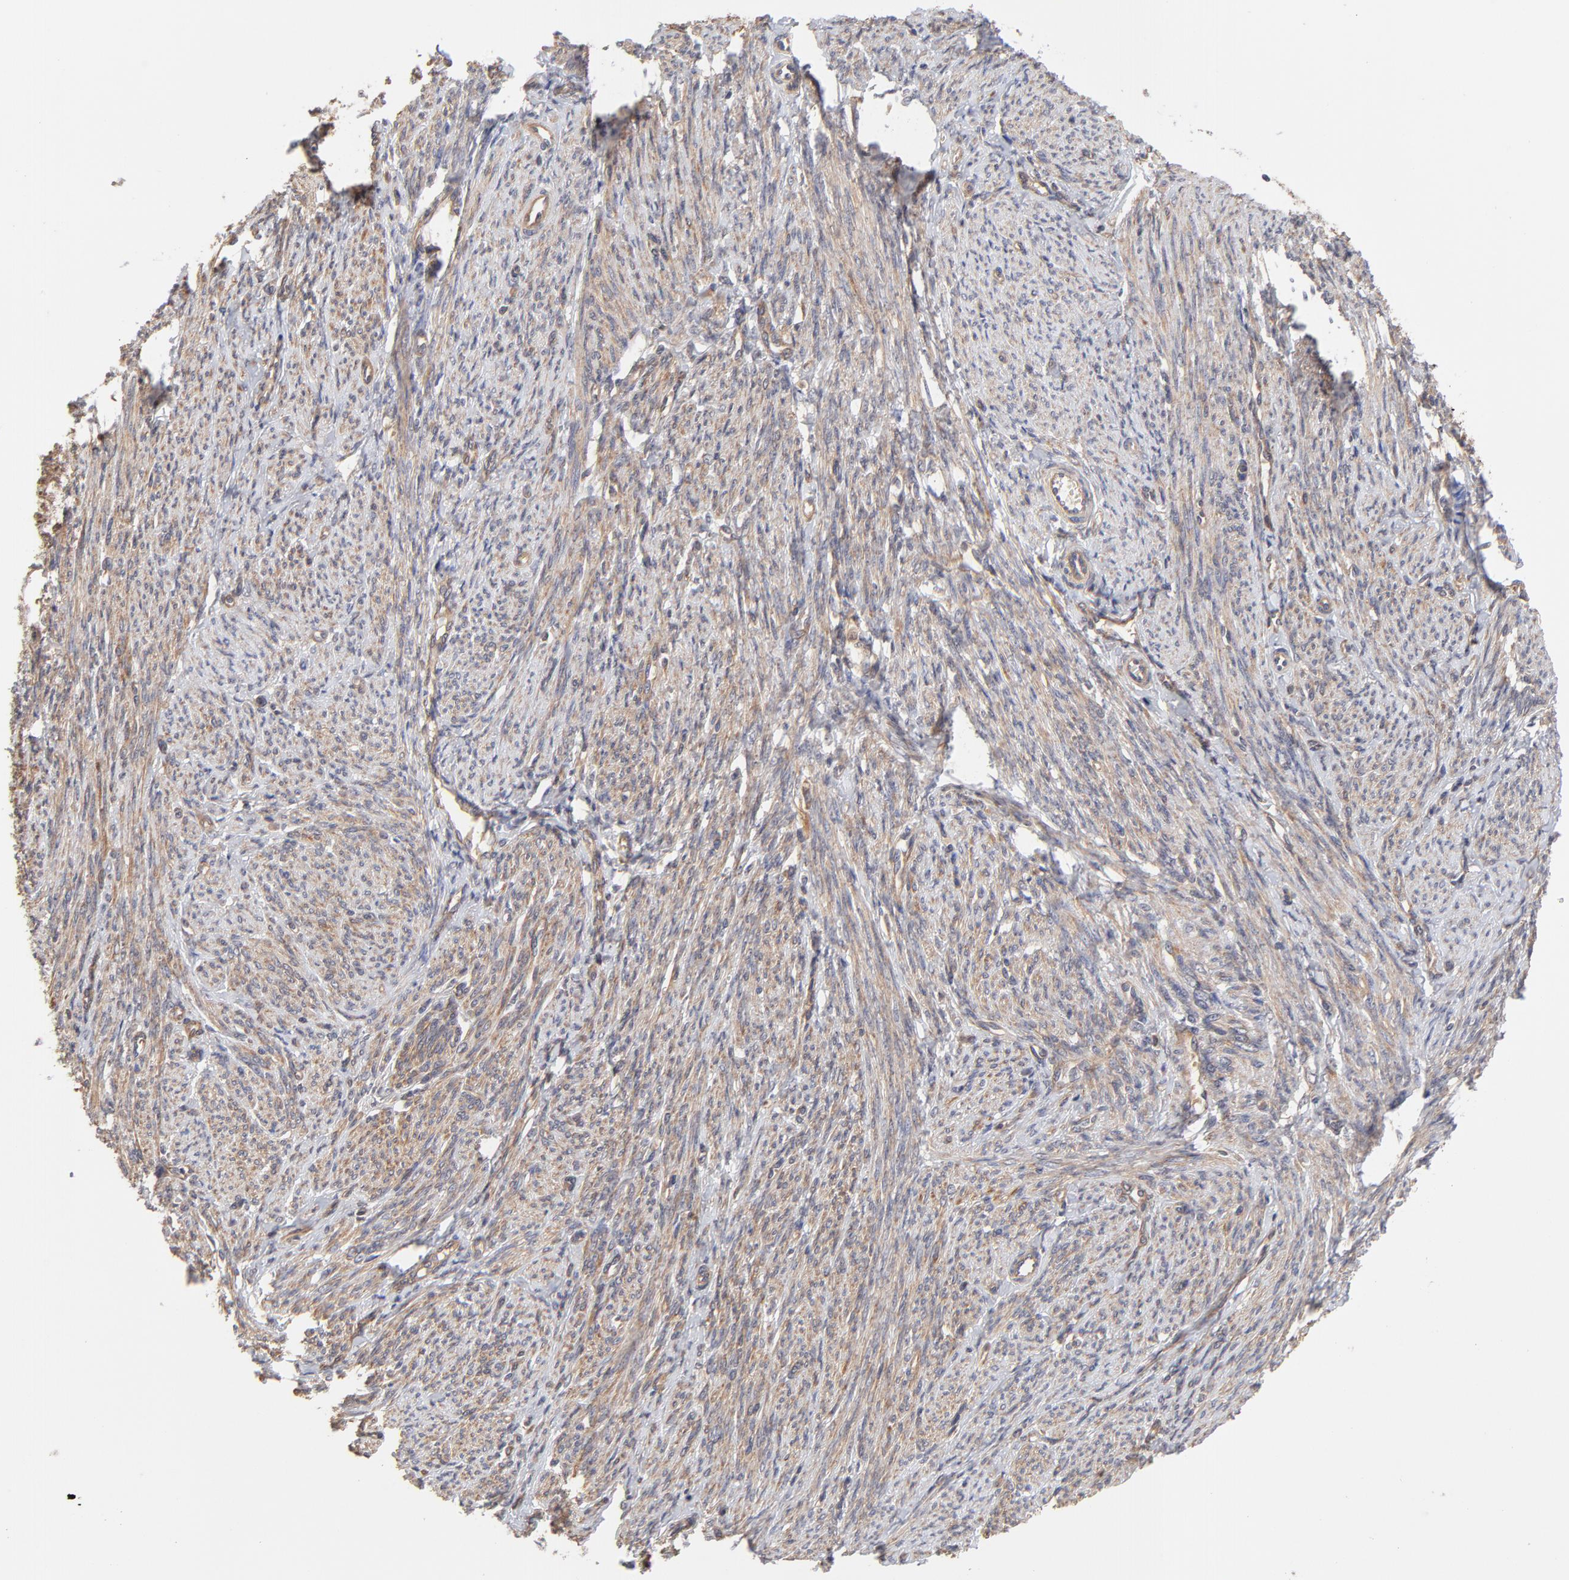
{"staining": {"intensity": "weak", "quantity": ">75%", "location": "cytoplasmic/membranous"}, "tissue": "smooth muscle", "cell_type": "Smooth muscle cells", "image_type": "normal", "snomed": [{"axis": "morphology", "description": "Normal tissue, NOS"}, {"axis": "topography", "description": "Smooth muscle"}, {"axis": "topography", "description": "Cervix"}], "caption": "Immunohistochemistry staining of benign smooth muscle, which exhibits low levels of weak cytoplasmic/membranous staining in about >75% of smooth muscle cells indicating weak cytoplasmic/membranous protein positivity. The staining was performed using DAB (3,3'-diaminobenzidine) (brown) for protein detection and nuclei were counterstained in hematoxylin (blue).", "gene": "PCMT1", "patient": {"sex": "female", "age": 70}}